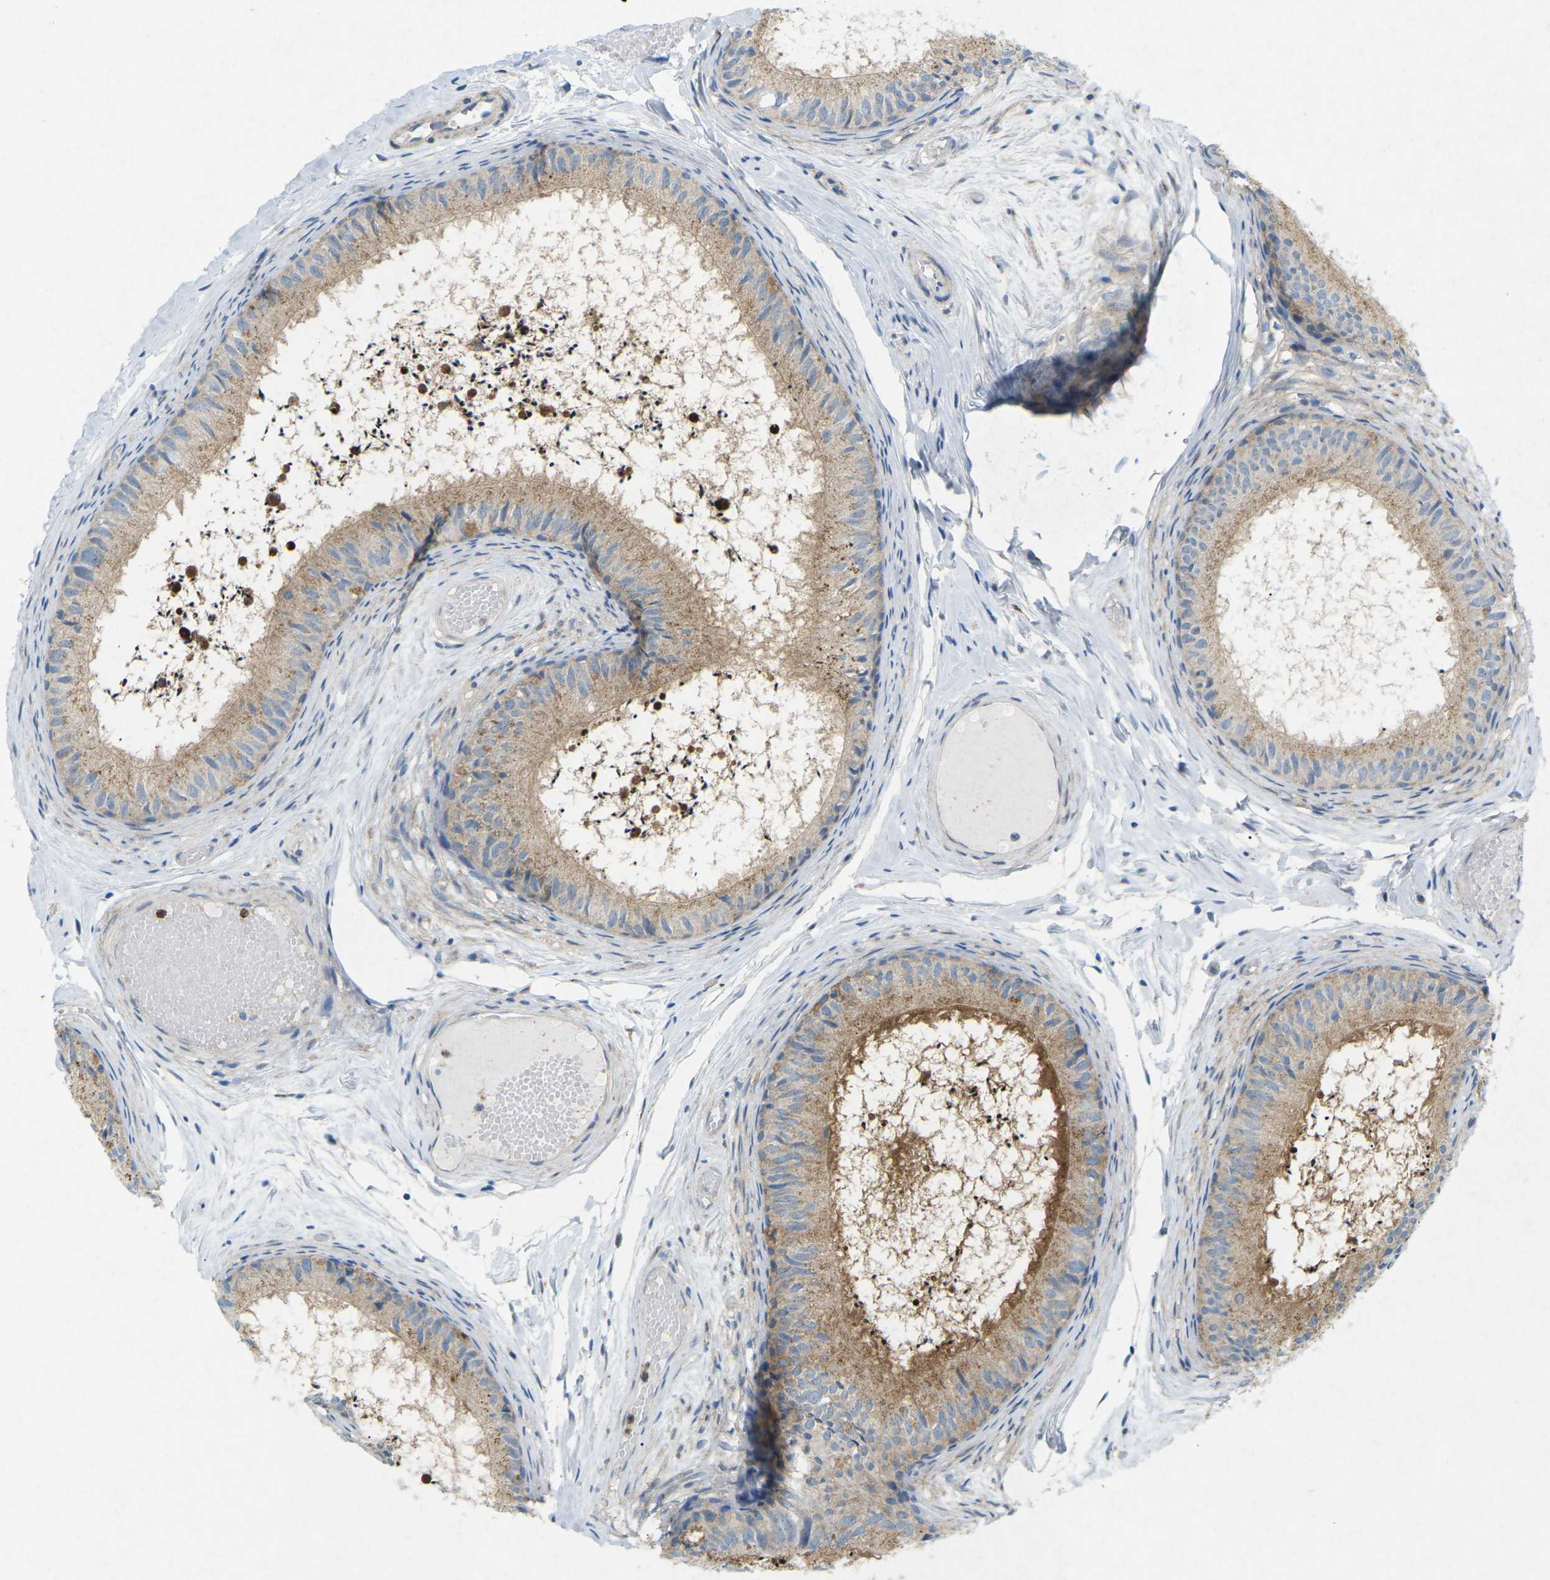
{"staining": {"intensity": "moderate", "quantity": ">75%", "location": "cytoplasmic/membranous"}, "tissue": "epididymis", "cell_type": "Glandular cells", "image_type": "normal", "snomed": [{"axis": "morphology", "description": "Normal tissue, NOS"}, {"axis": "topography", "description": "Epididymis"}], "caption": "The immunohistochemical stain labels moderate cytoplasmic/membranous positivity in glandular cells of unremarkable epididymis.", "gene": "STK11", "patient": {"sex": "male", "age": 46}}